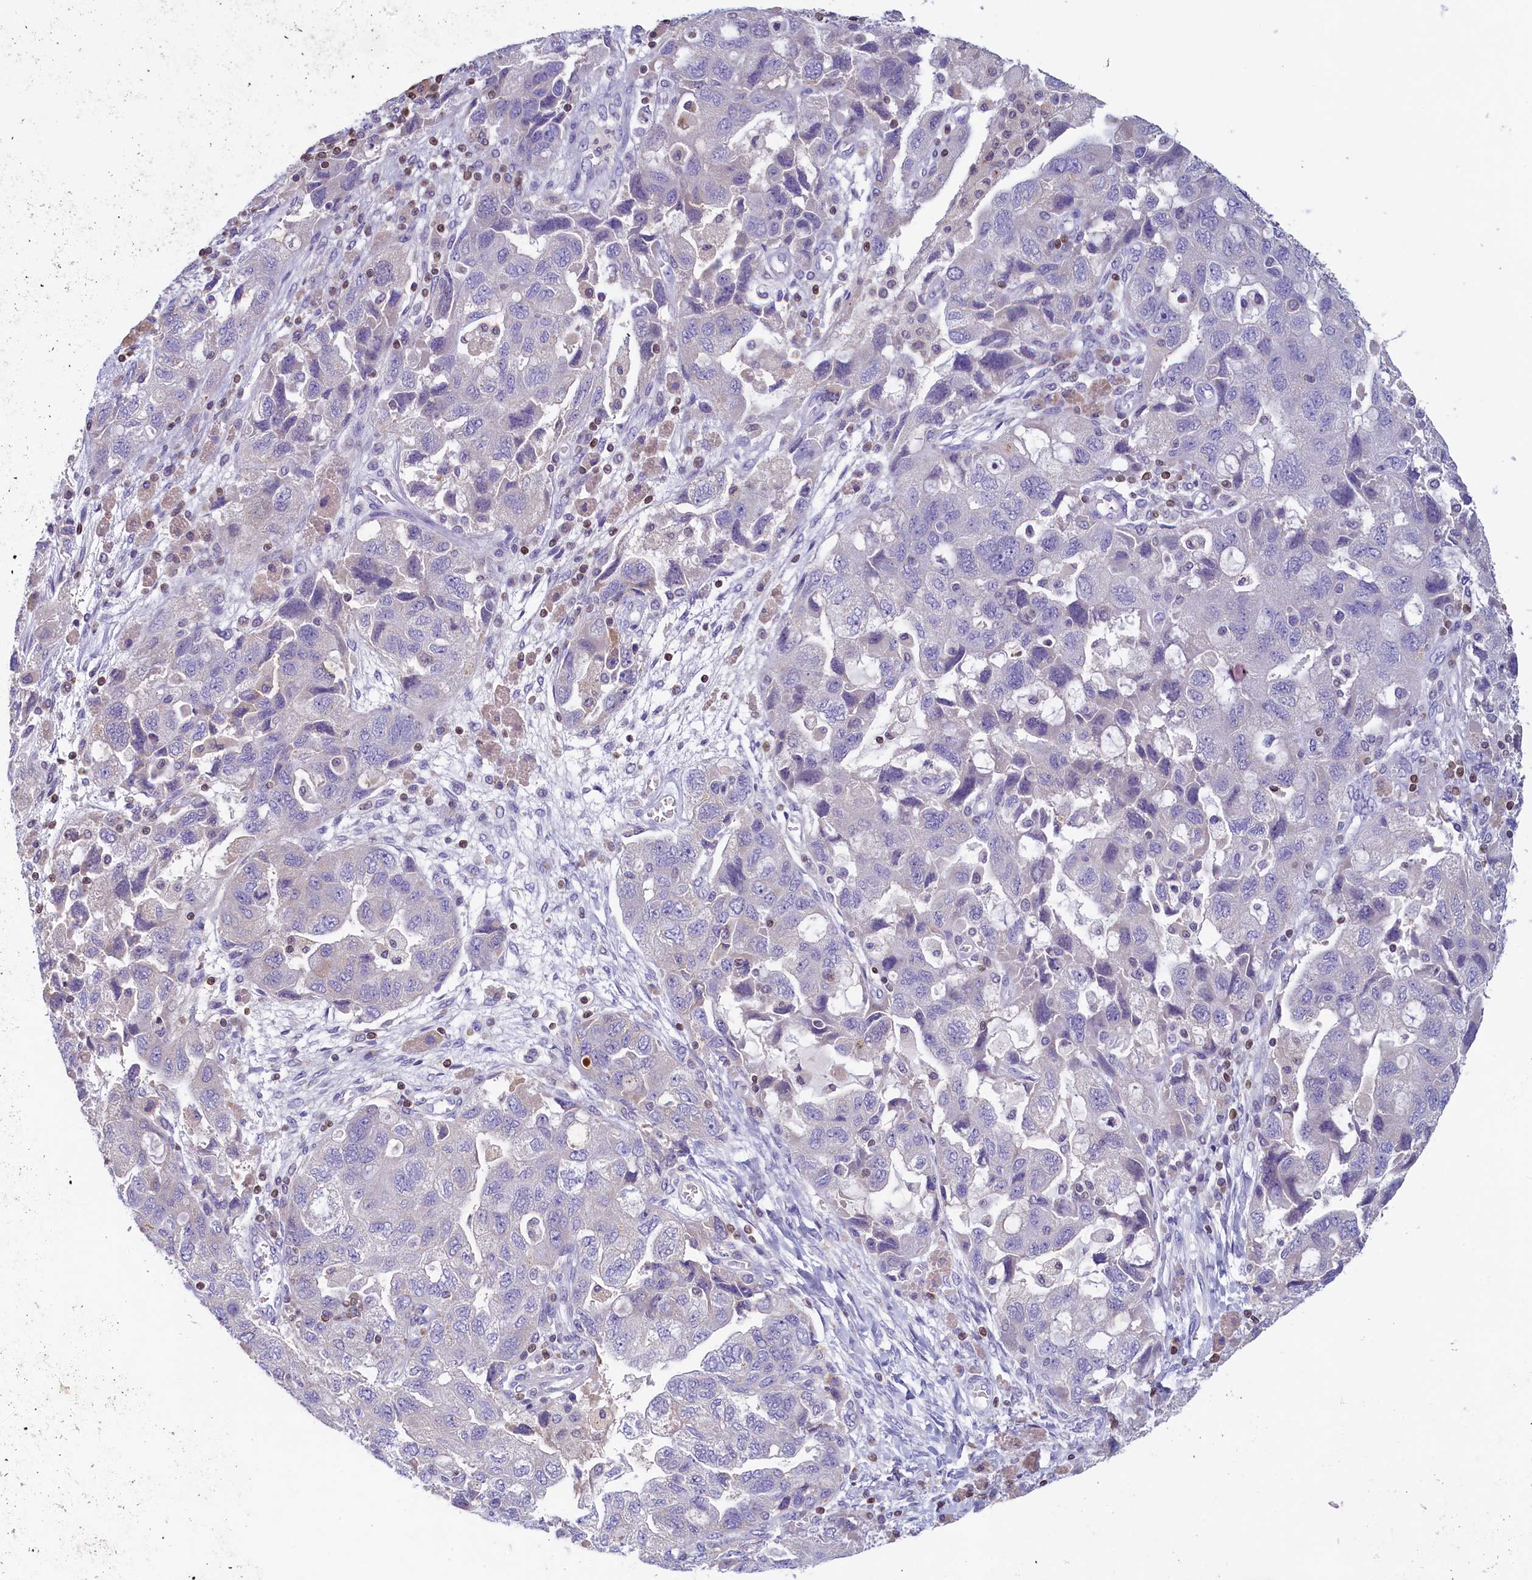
{"staining": {"intensity": "negative", "quantity": "none", "location": "none"}, "tissue": "ovarian cancer", "cell_type": "Tumor cells", "image_type": "cancer", "snomed": [{"axis": "morphology", "description": "Carcinoma, NOS"}, {"axis": "morphology", "description": "Cystadenocarcinoma, serous, NOS"}, {"axis": "topography", "description": "Ovary"}], "caption": "High power microscopy micrograph of an IHC histopathology image of ovarian cancer, revealing no significant positivity in tumor cells.", "gene": "TRAF3IP3", "patient": {"sex": "female", "age": 69}}